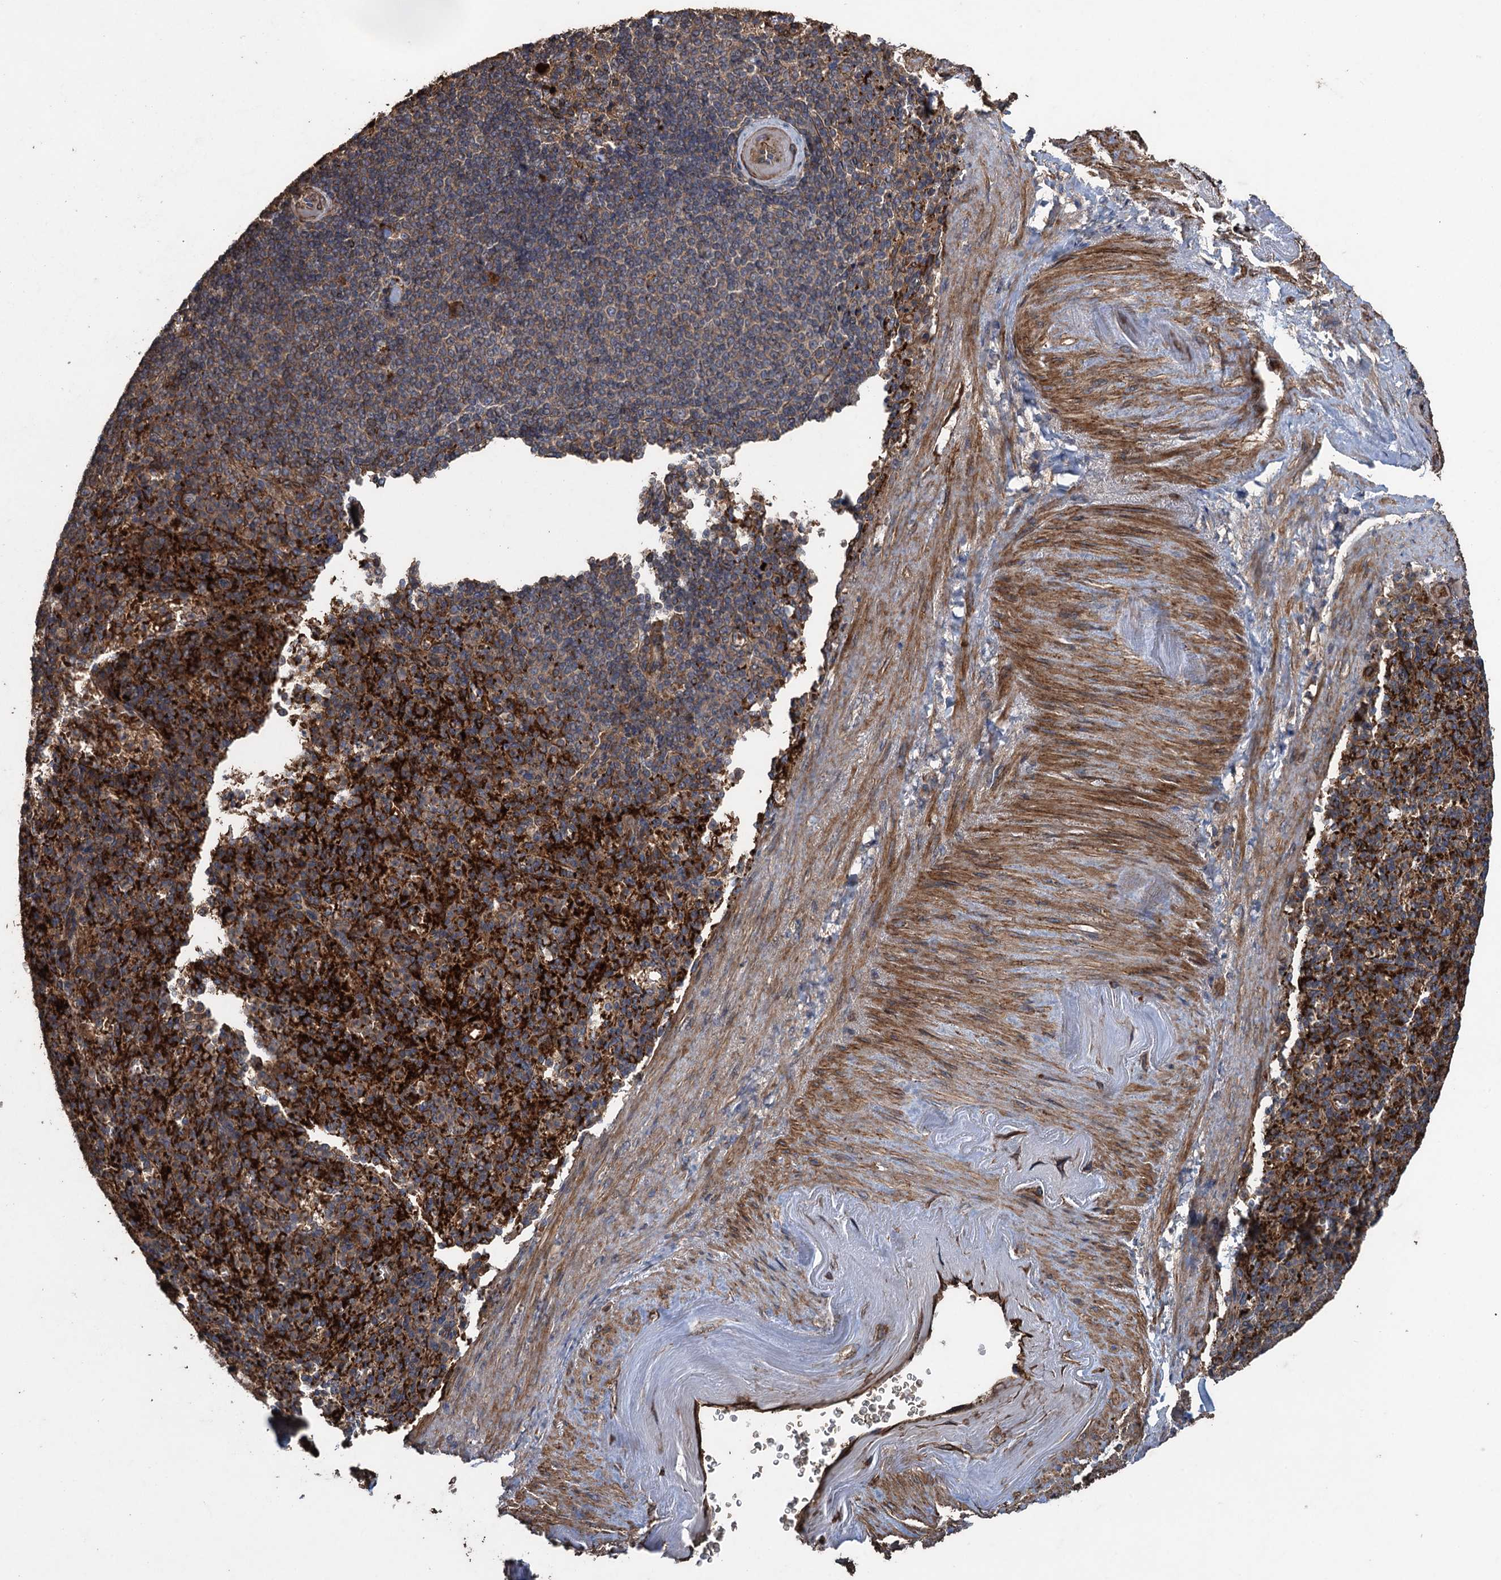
{"staining": {"intensity": "strong", "quantity": "25%-75%", "location": "cytoplasmic/membranous"}, "tissue": "spleen", "cell_type": "Cells in red pulp", "image_type": "normal", "snomed": [{"axis": "morphology", "description": "Normal tissue, NOS"}, {"axis": "topography", "description": "Spleen"}], "caption": "Spleen was stained to show a protein in brown. There is high levels of strong cytoplasmic/membranous staining in approximately 25%-75% of cells in red pulp. (brown staining indicates protein expression, while blue staining denotes nuclei).", "gene": "TXNDC11", "patient": {"sex": "female", "age": 74}}